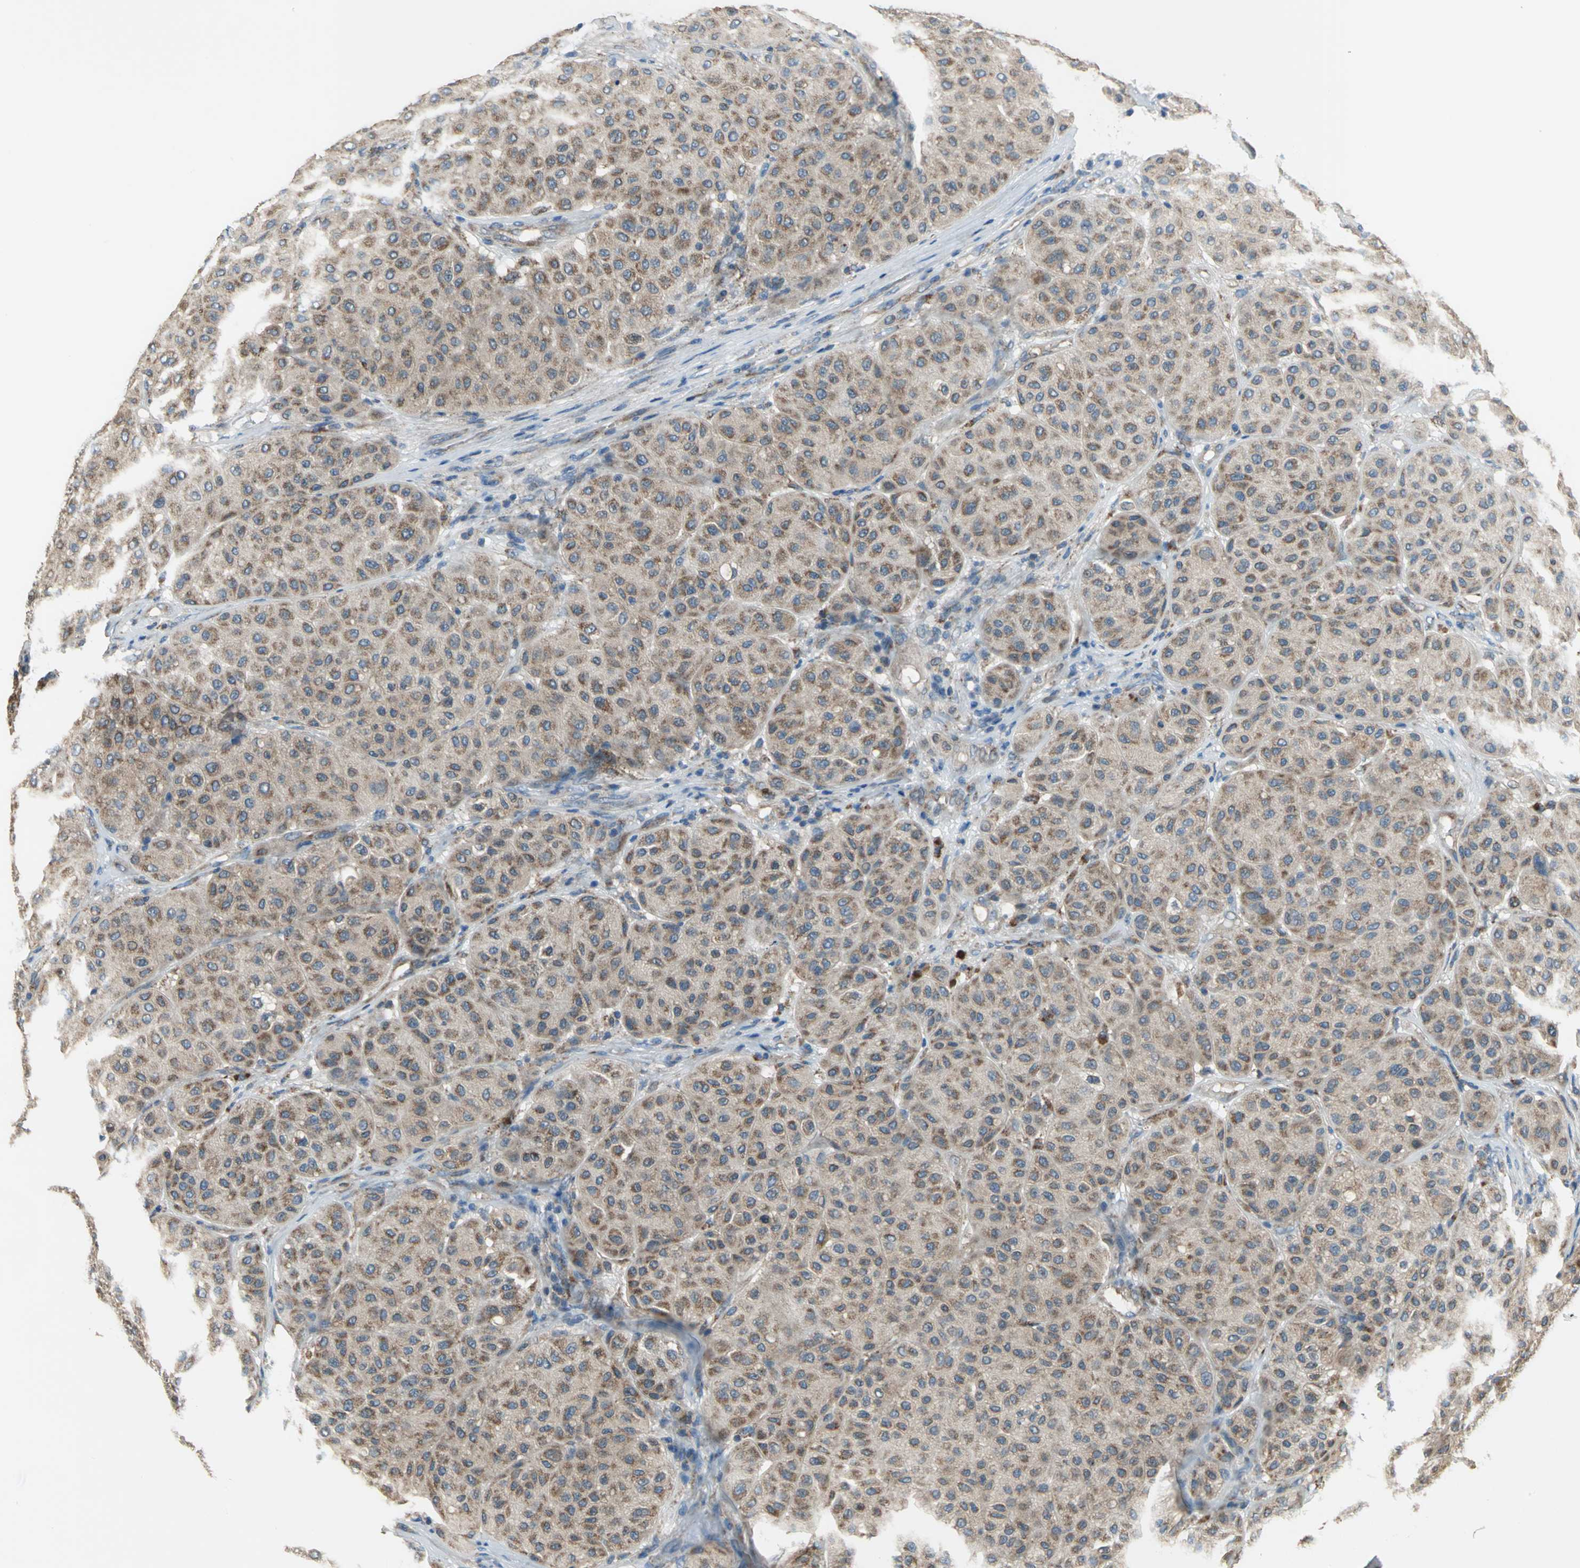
{"staining": {"intensity": "moderate", "quantity": ">75%", "location": "cytoplasmic/membranous"}, "tissue": "melanoma", "cell_type": "Tumor cells", "image_type": "cancer", "snomed": [{"axis": "morphology", "description": "Normal tissue, NOS"}, {"axis": "morphology", "description": "Malignant melanoma, Metastatic site"}, {"axis": "topography", "description": "Skin"}], "caption": "Approximately >75% of tumor cells in melanoma reveal moderate cytoplasmic/membranous protein expression as visualized by brown immunohistochemical staining.", "gene": "TRAK1", "patient": {"sex": "male", "age": 41}}